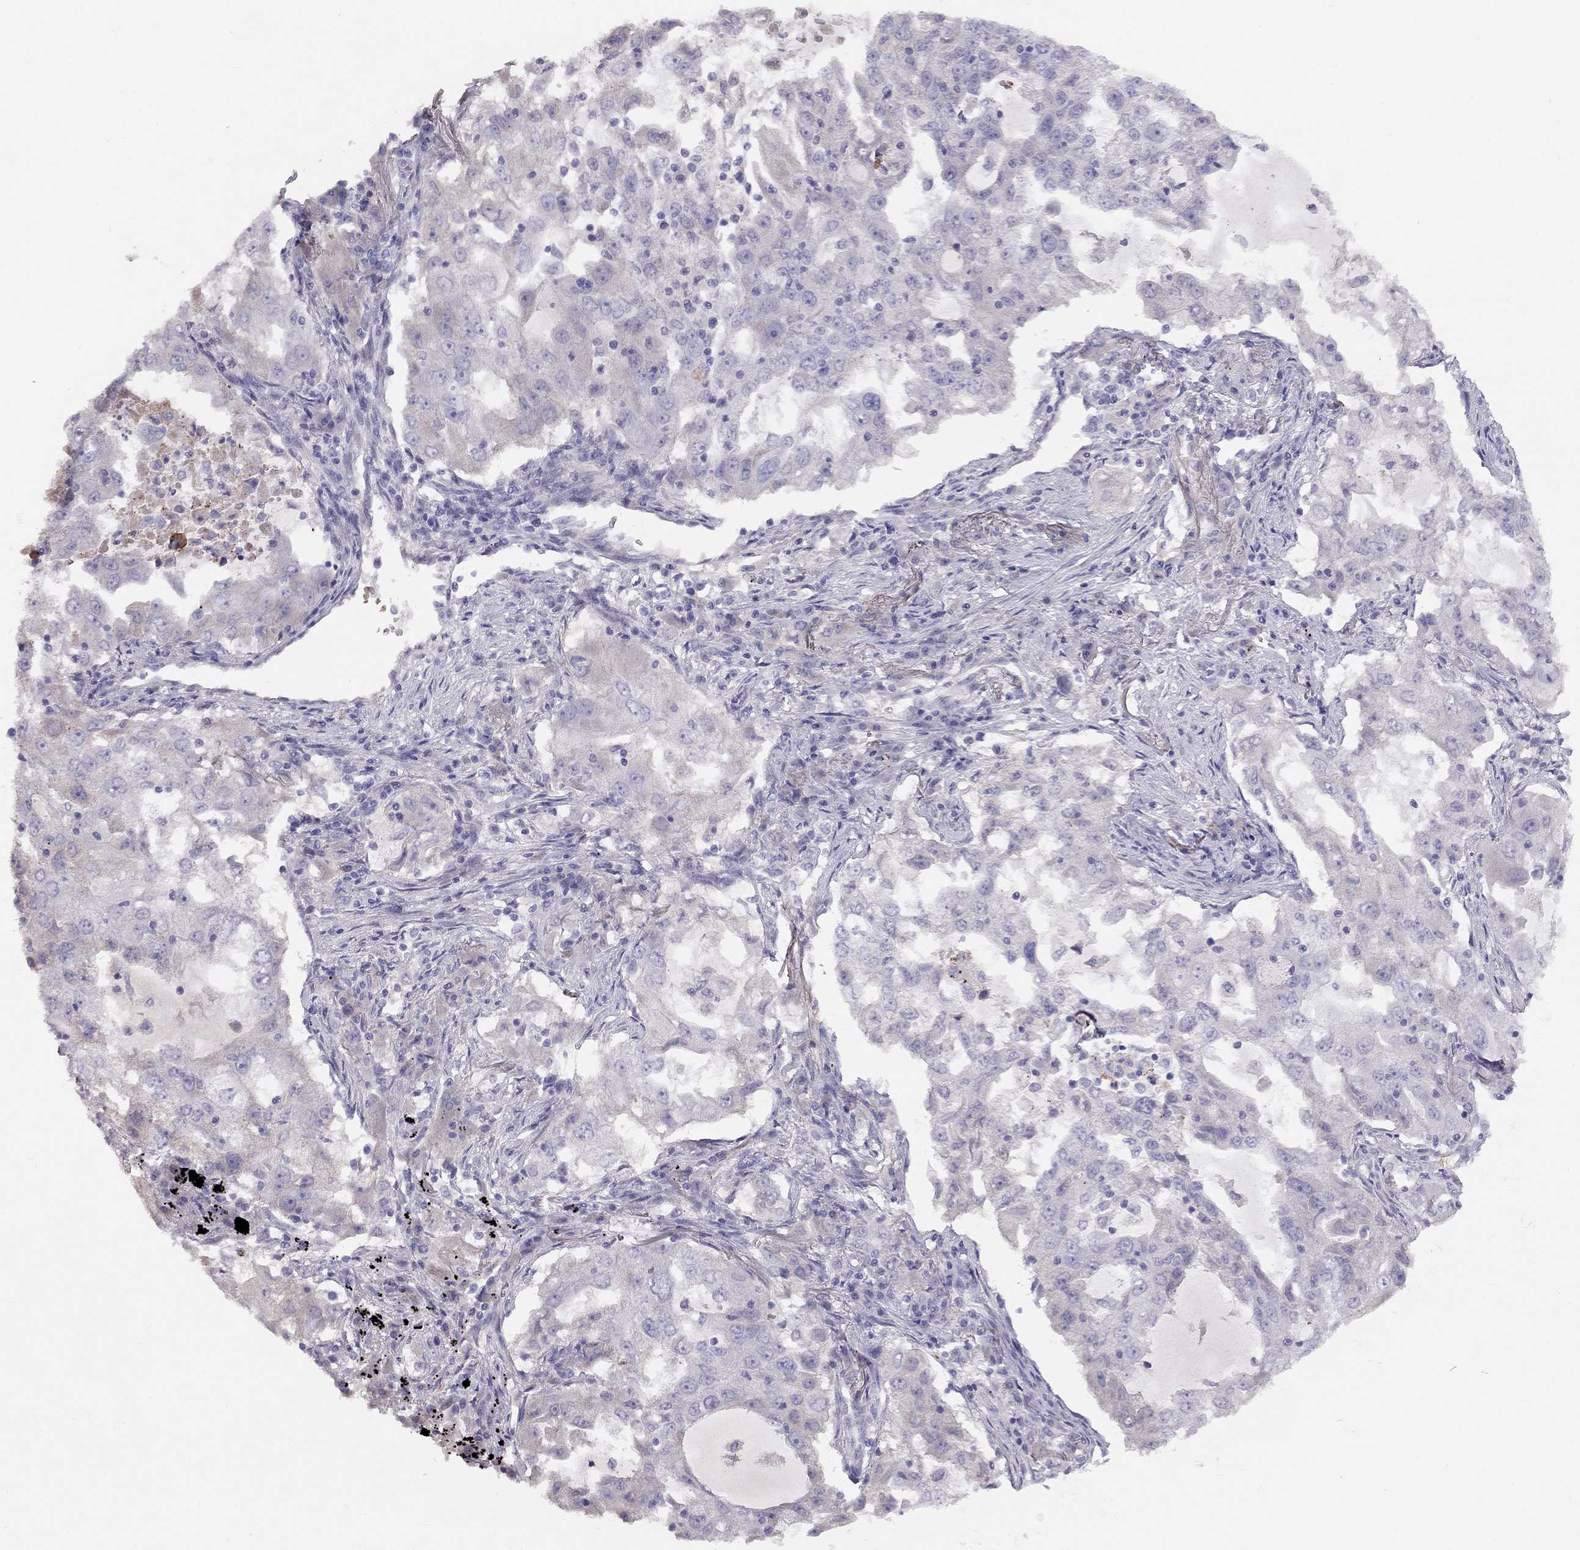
{"staining": {"intensity": "negative", "quantity": "none", "location": "none"}, "tissue": "lung cancer", "cell_type": "Tumor cells", "image_type": "cancer", "snomed": [{"axis": "morphology", "description": "Adenocarcinoma, NOS"}, {"axis": "topography", "description": "Lung"}], "caption": "Human adenocarcinoma (lung) stained for a protein using IHC demonstrates no expression in tumor cells.", "gene": "RHD", "patient": {"sex": "female", "age": 61}}